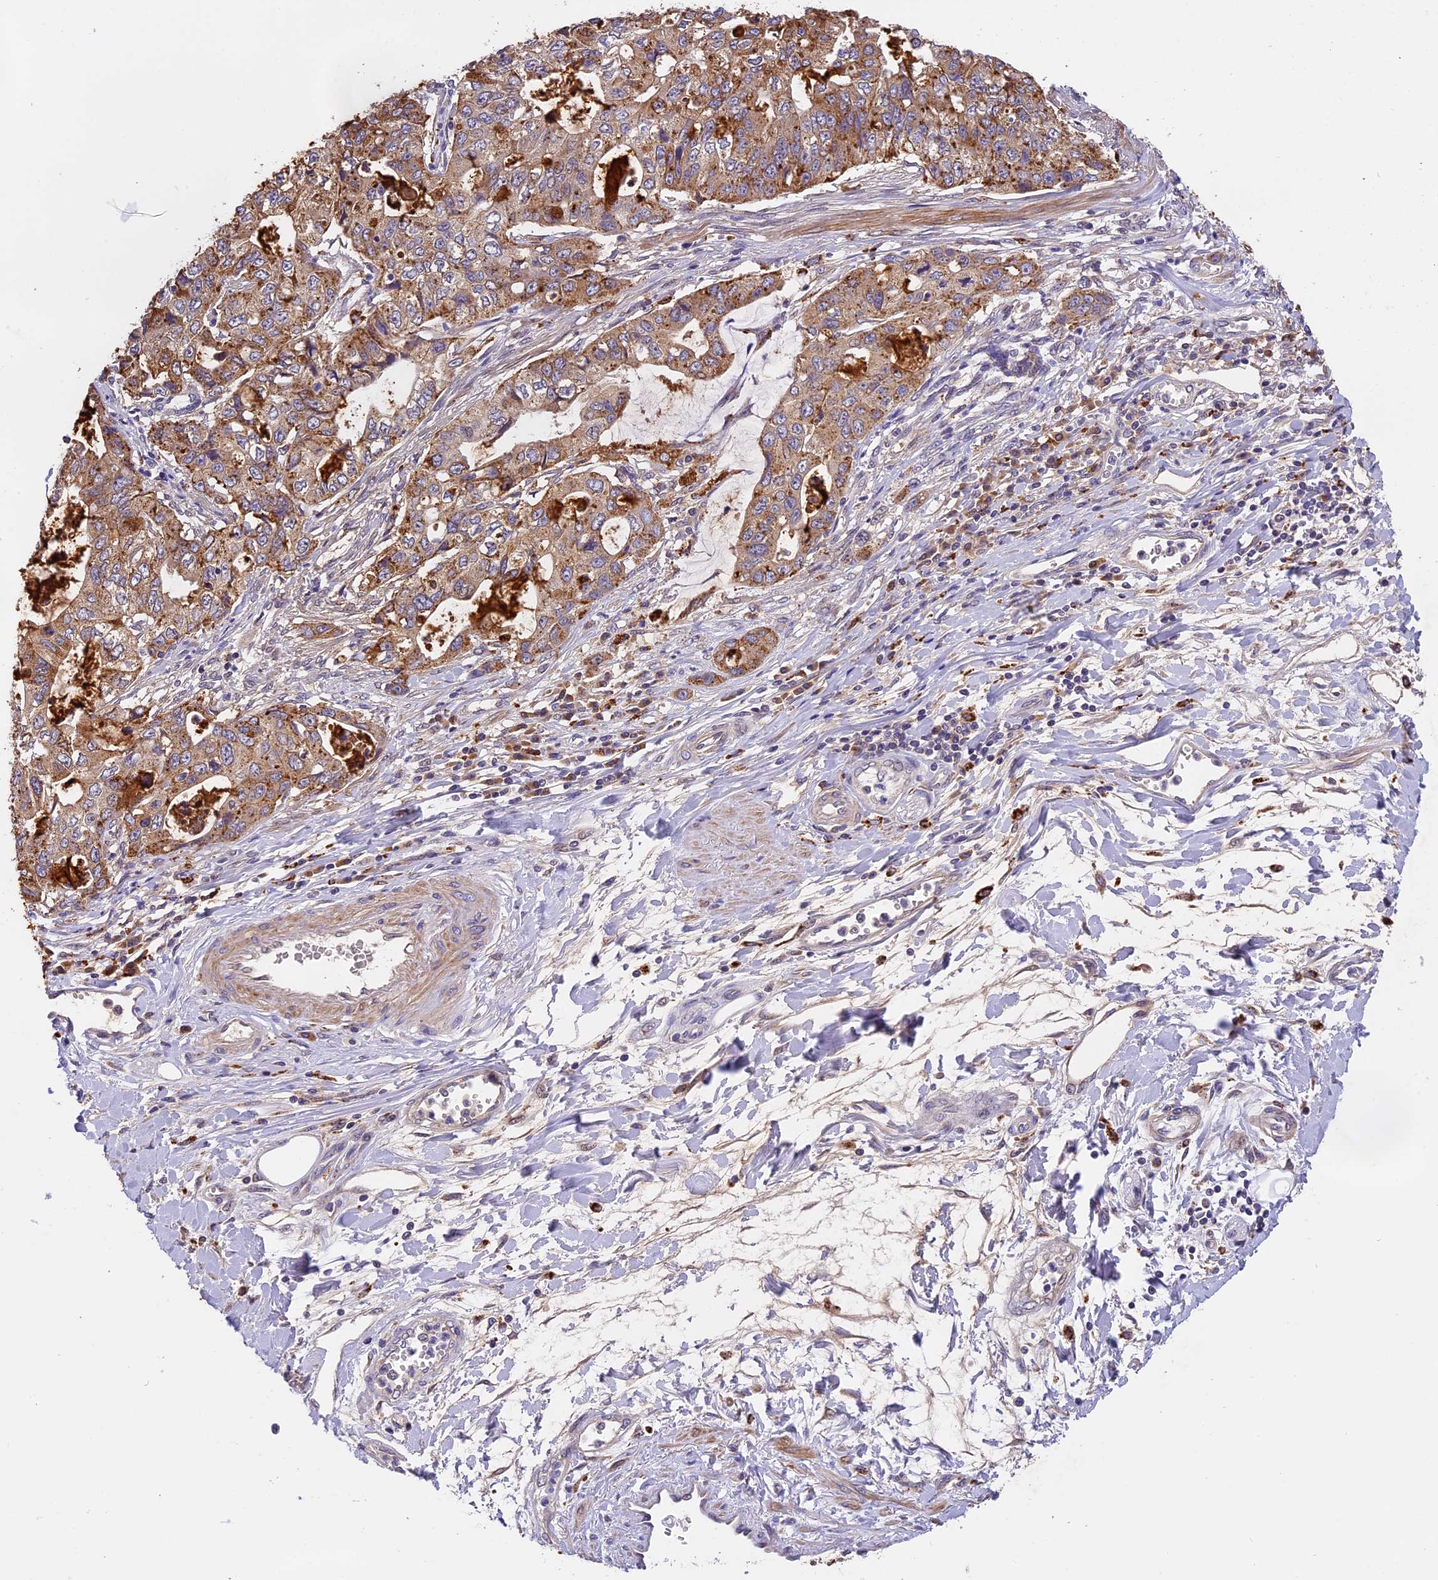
{"staining": {"intensity": "moderate", "quantity": ">75%", "location": "cytoplasmic/membranous"}, "tissue": "stomach cancer", "cell_type": "Tumor cells", "image_type": "cancer", "snomed": [{"axis": "morphology", "description": "Adenocarcinoma, NOS"}, {"axis": "topography", "description": "Stomach, upper"}], "caption": "Immunohistochemistry (IHC) of adenocarcinoma (stomach) displays medium levels of moderate cytoplasmic/membranous staining in about >75% of tumor cells. The staining is performed using DAB (3,3'-diaminobenzidine) brown chromogen to label protein expression. The nuclei are counter-stained blue using hematoxylin.", "gene": "COPE", "patient": {"sex": "female", "age": 52}}